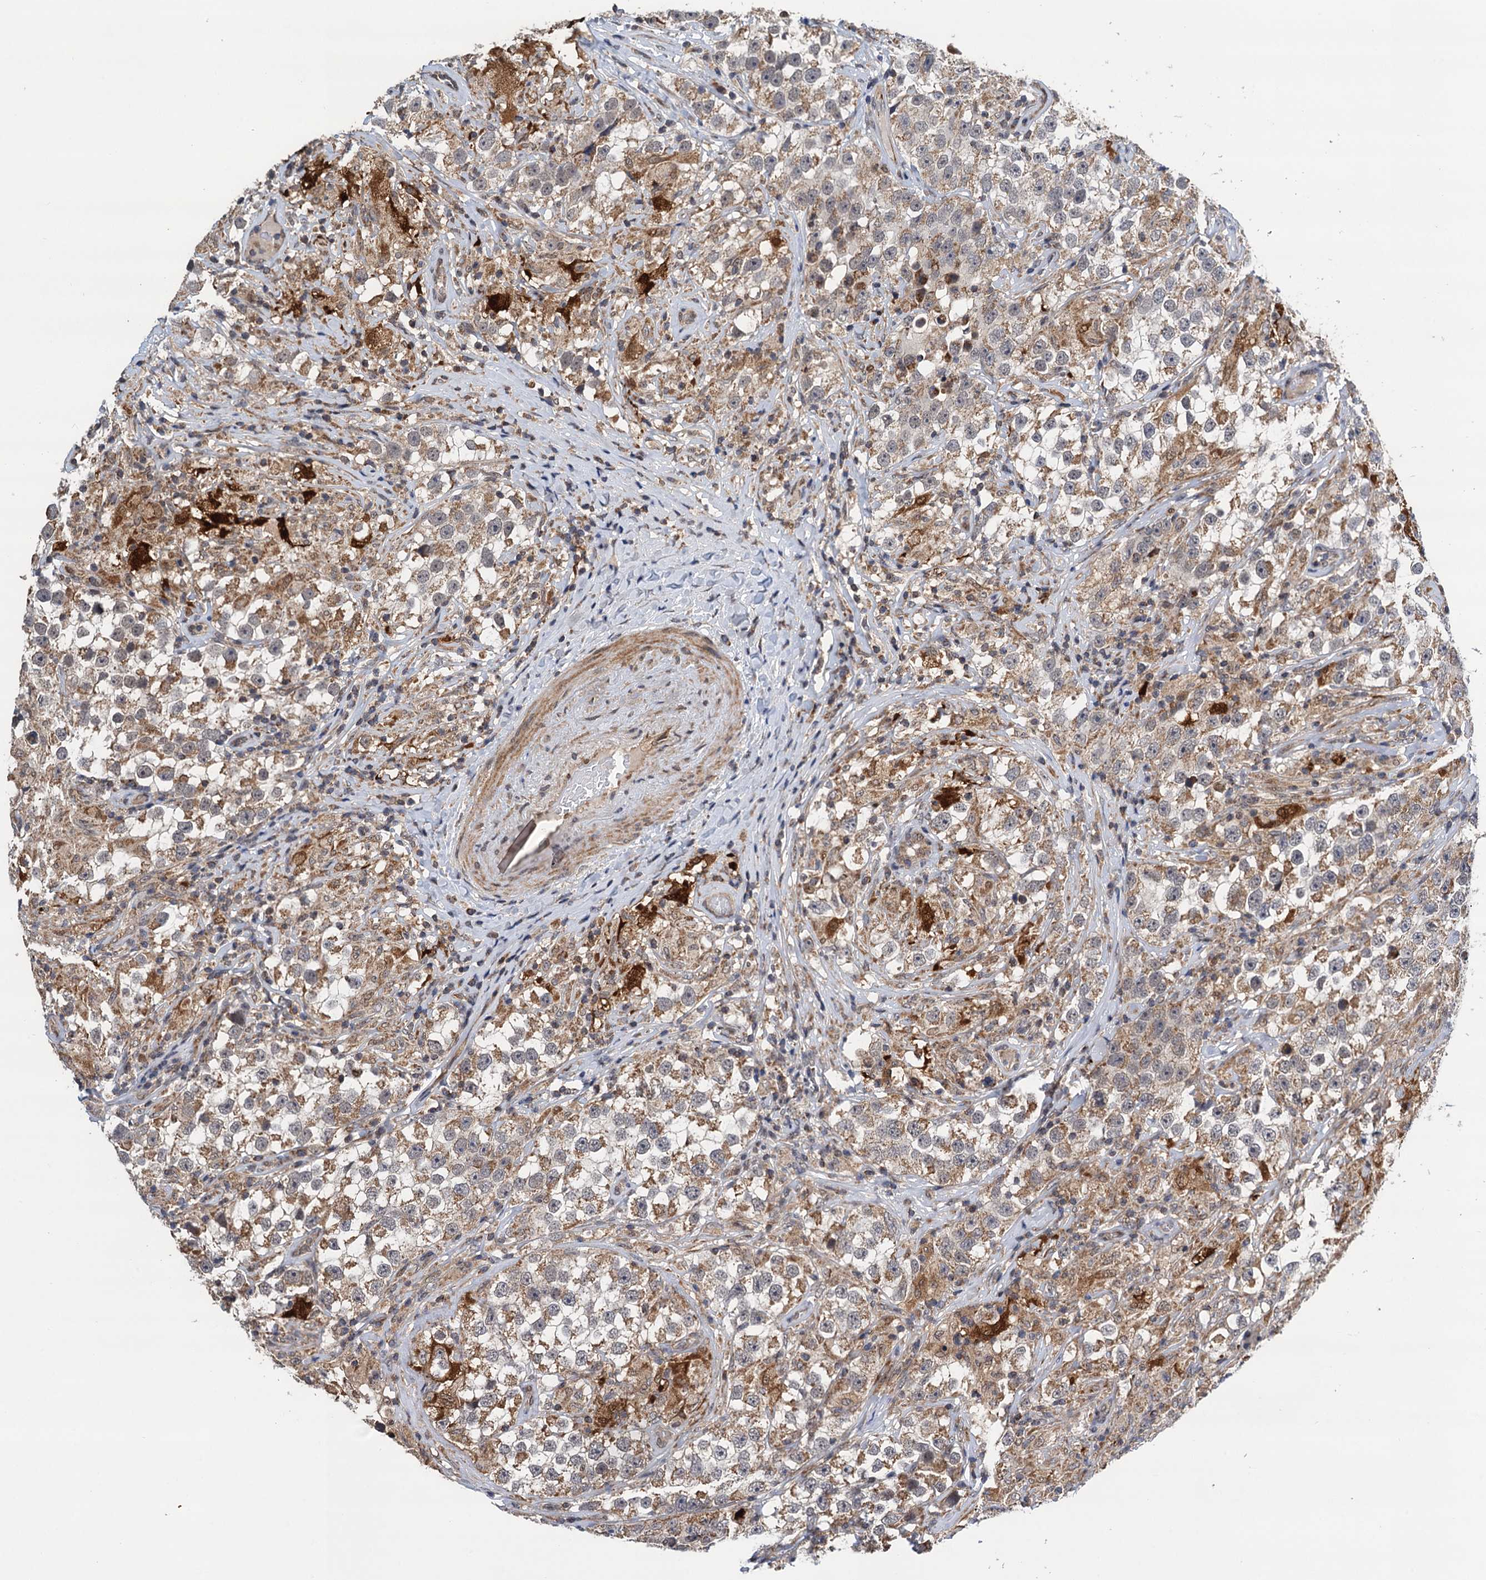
{"staining": {"intensity": "moderate", "quantity": ">75%", "location": "cytoplasmic/membranous"}, "tissue": "testis cancer", "cell_type": "Tumor cells", "image_type": "cancer", "snomed": [{"axis": "morphology", "description": "Seminoma, NOS"}, {"axis": "topography", "description": "Testis"}], "caption": "Protein expression analysis of human testis cancer reveals moderate cytoplasmic/membranous expression in approximately >75% of tumor cells.", "gene": "CMPK2", "patient": {"sex": "male", "age": 46}}